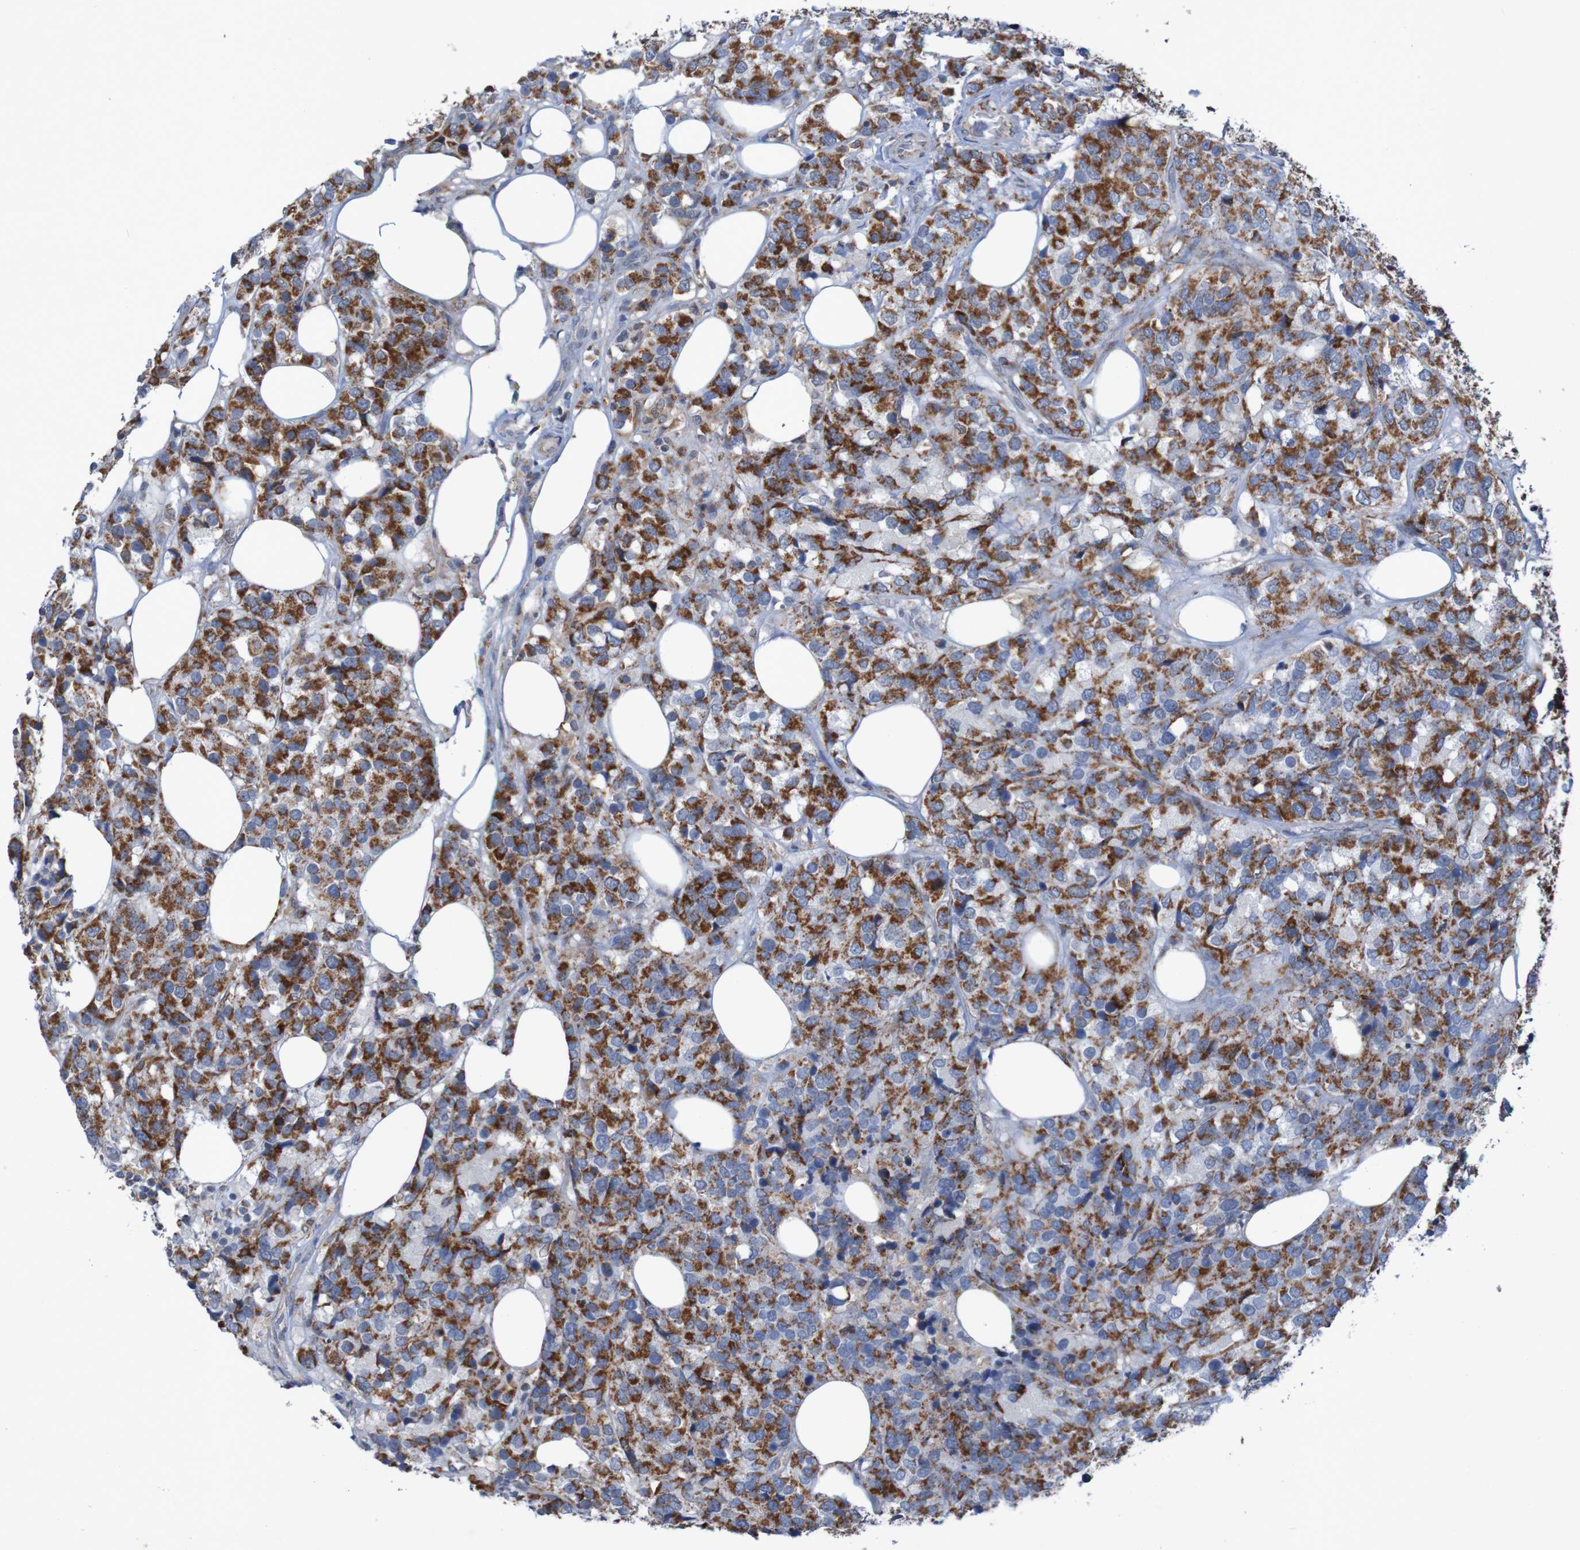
{"staining": {"intensity": "strong", "quantity": ">75%", "location": "cytoplasmic/membranous"}, "tissue": "breast cancer", "cell_type": "Tumor cells", "image_type": "cancer", "snomed": [{"axis": "morphology", "description": "Lobular carcinoma"}, {"axis": "topography", "description": "Breast"}], "caption": "Immunohistochemical staining of breast cancer (lobular carcinoma) reveals high levels of strong cytoplasmic/membranous staining in about >75% of tumor cells. (Brightfield microscopy of DAB IHC at high magnification).", "gene": "CCDC51", "patient": {"sex": "female", "age": 59}}